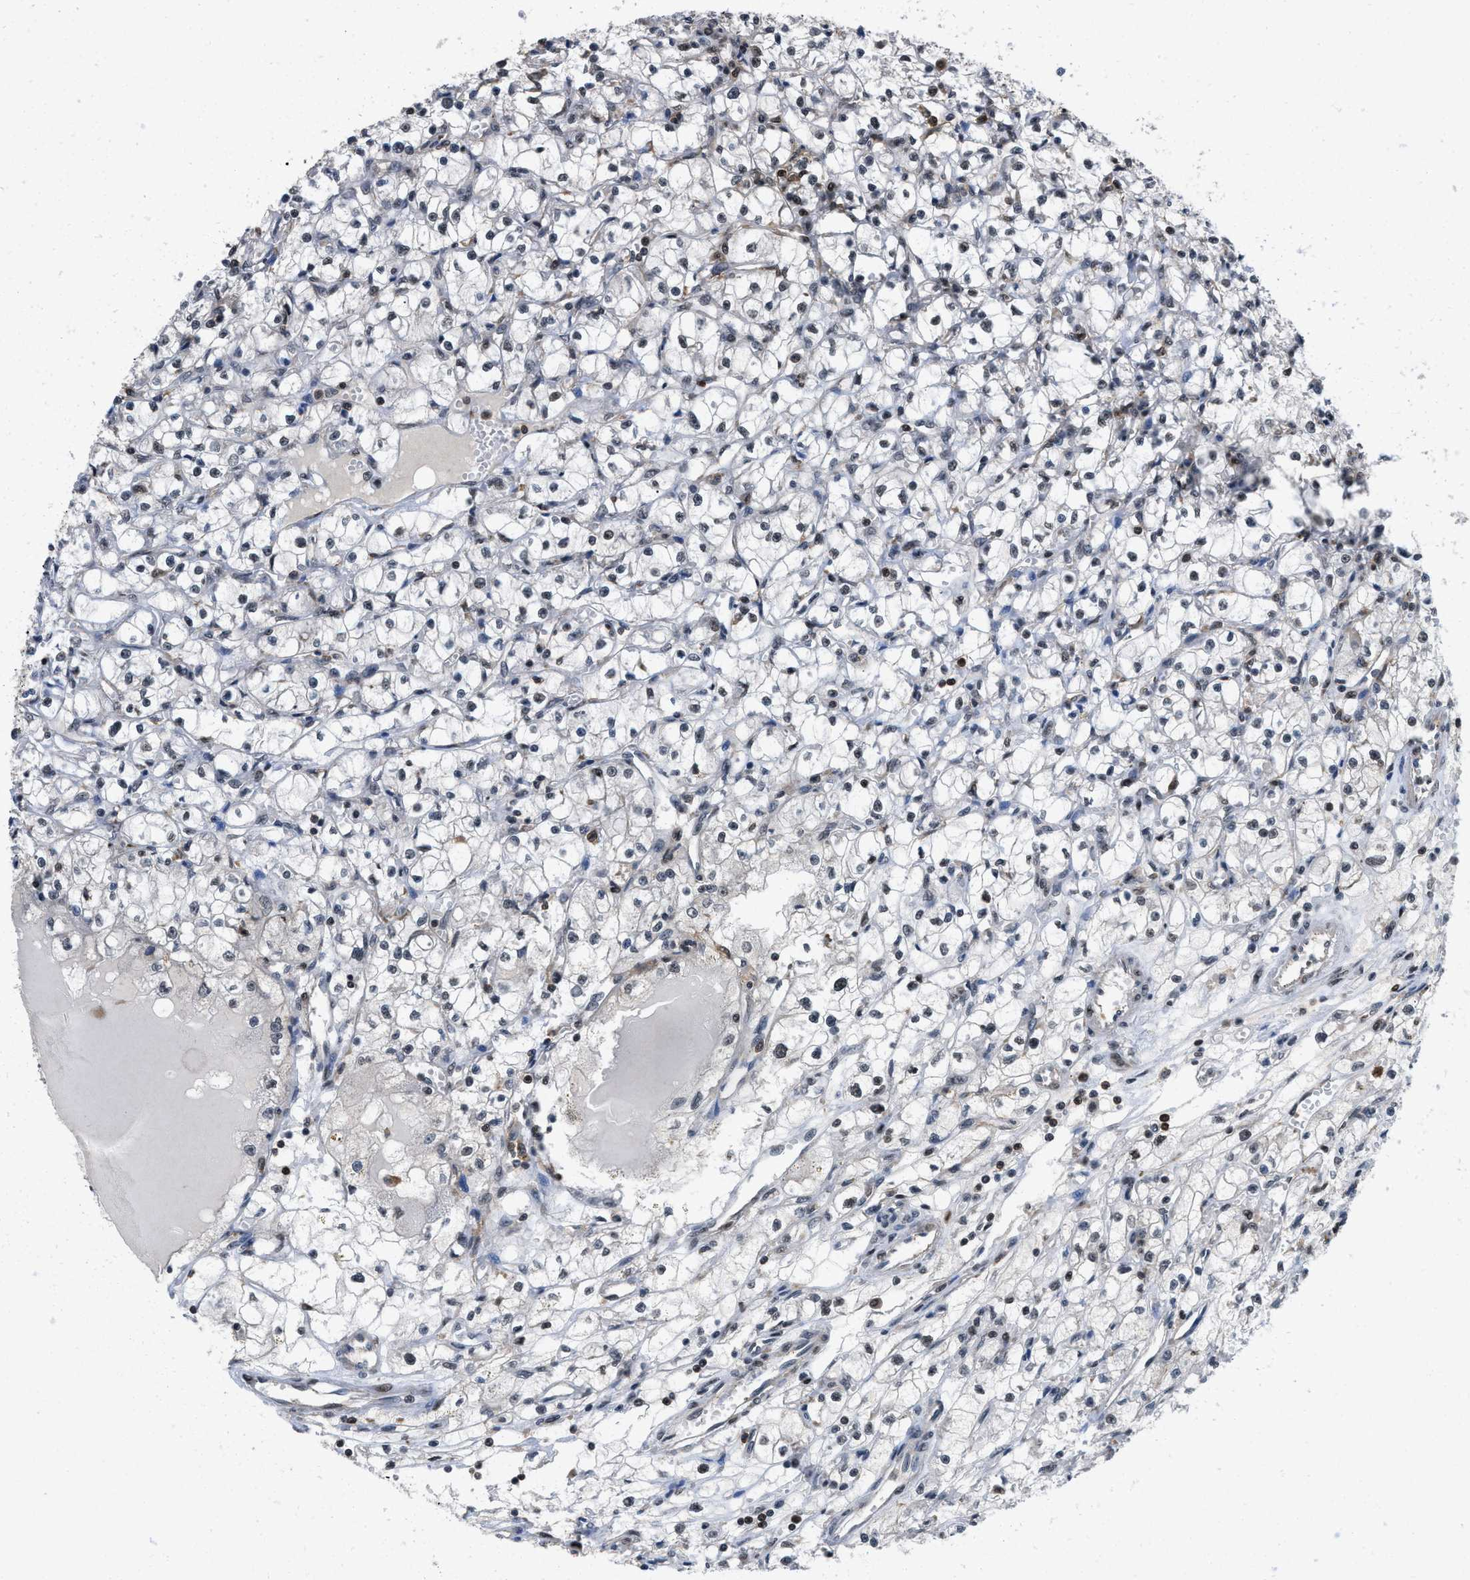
{"staining": {"intensity": "weak", "quantity": "<25%", "location": "nuclear"}, "tissue": "renal cancer", "cell_type": "Tumor cells", "image_type": "cancer", "snomed": [{"axis": "morphology", "description": "Adenocarcinoma, NOS"}, {"axis": "topography", "description": "Kidney"}], "caption": "Immunohistochemistry photomicrograph of adenocarcinoma (renal) stained for a protein (brown), which reveals no positivity in tumor cells.", "gene": "ATF7IP", "patient": {"sex": "male", "age": 56}}